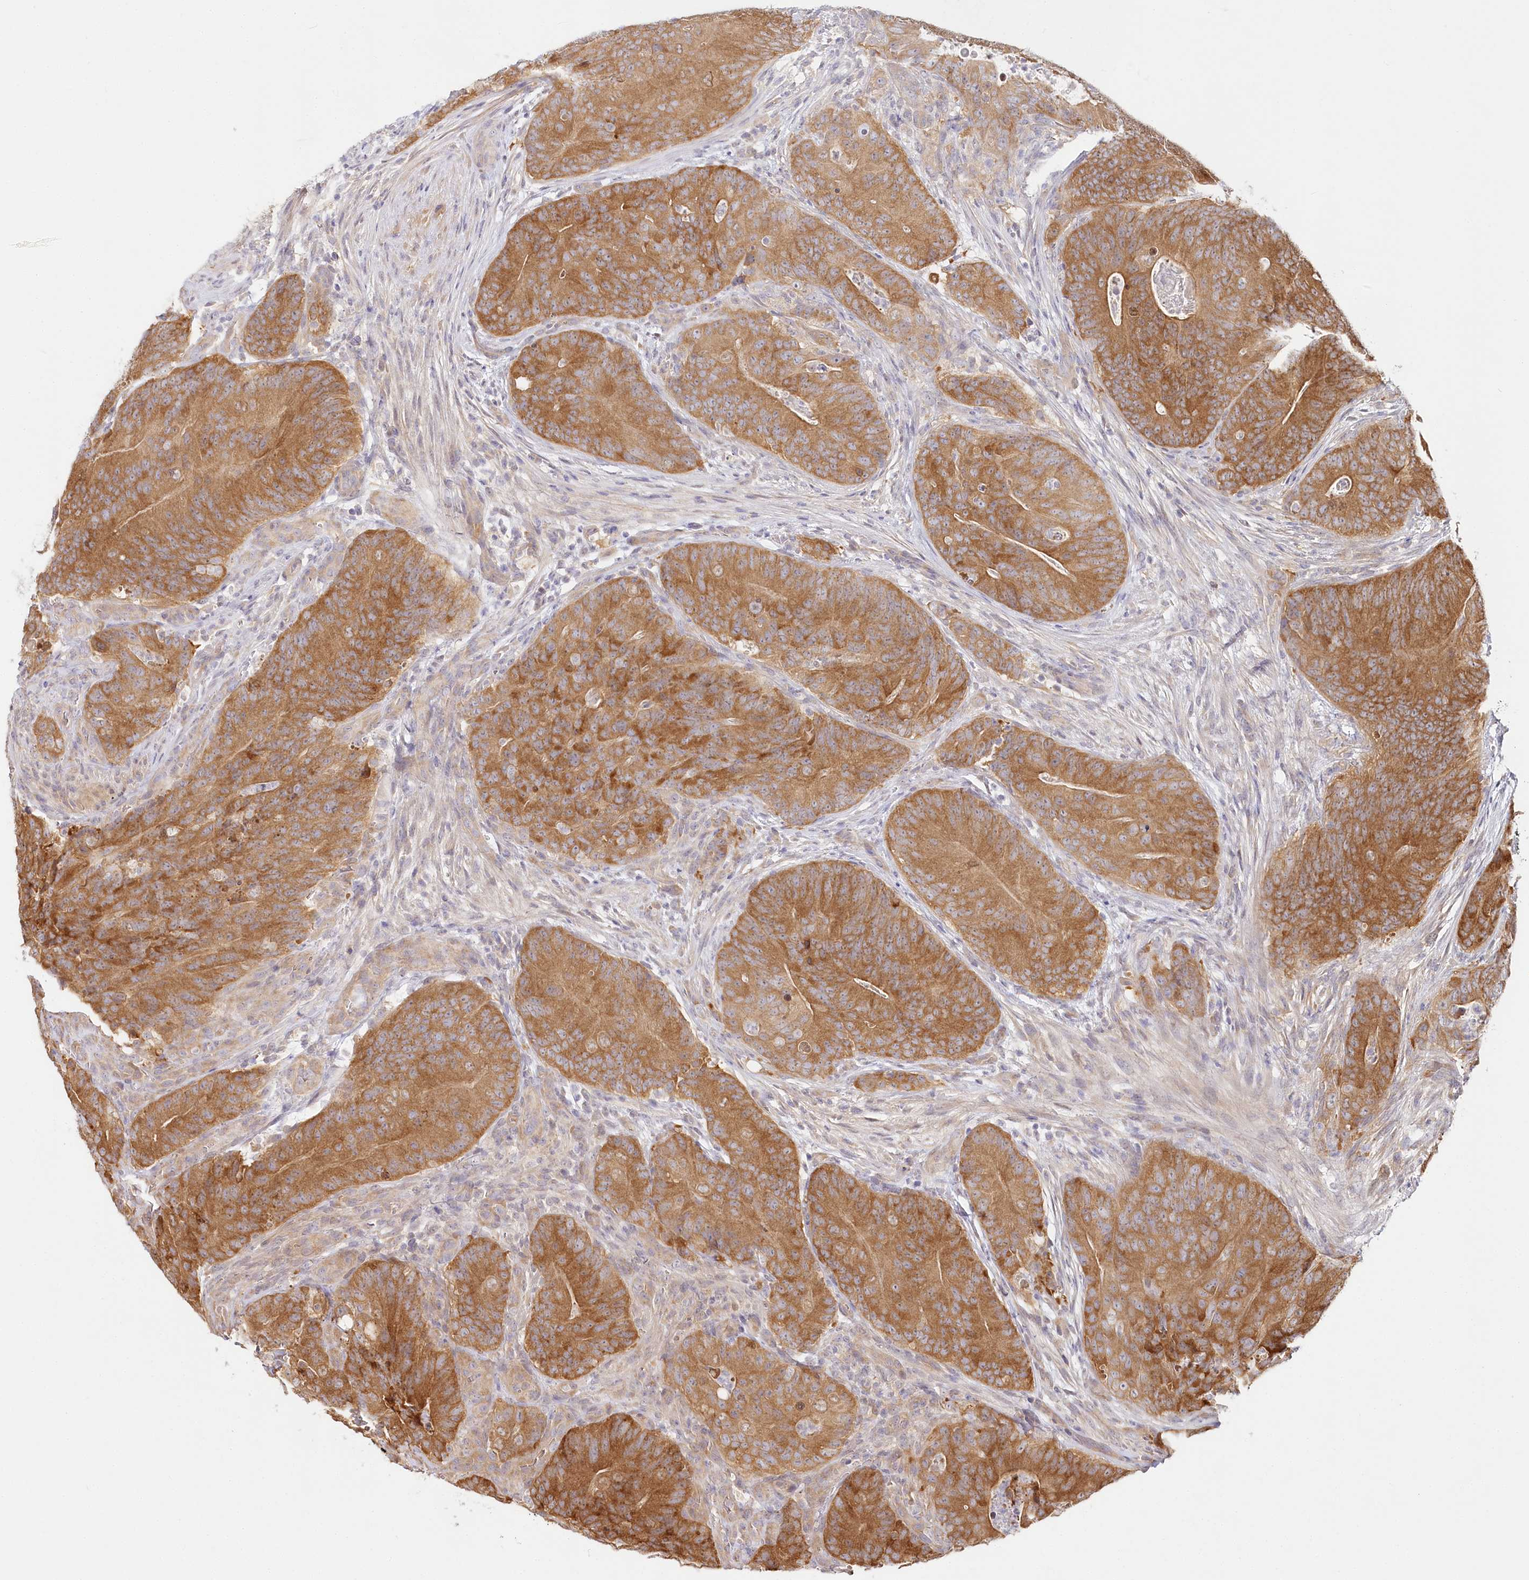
{"staining": {"intensity": "moderate", "quantity": ">75%", "location": "cytoplasmic/membranous"}, "tissue": "colorectal cancer", "cell_type": "Tumor cells", "image_type": "cancer", "snomed": [{"axis": "morphology", "description": "Normal tissue, NOS"}, {"axis": "topography", "description": "Colon"}], "caption": "Protein expression analysis of human colorectal cancer reveals moderate cytoplasmic/membranous expression in about >75% of tumor cells.", "gene": "INPP4B", "patient": {"sex": "female", "age": 82}}